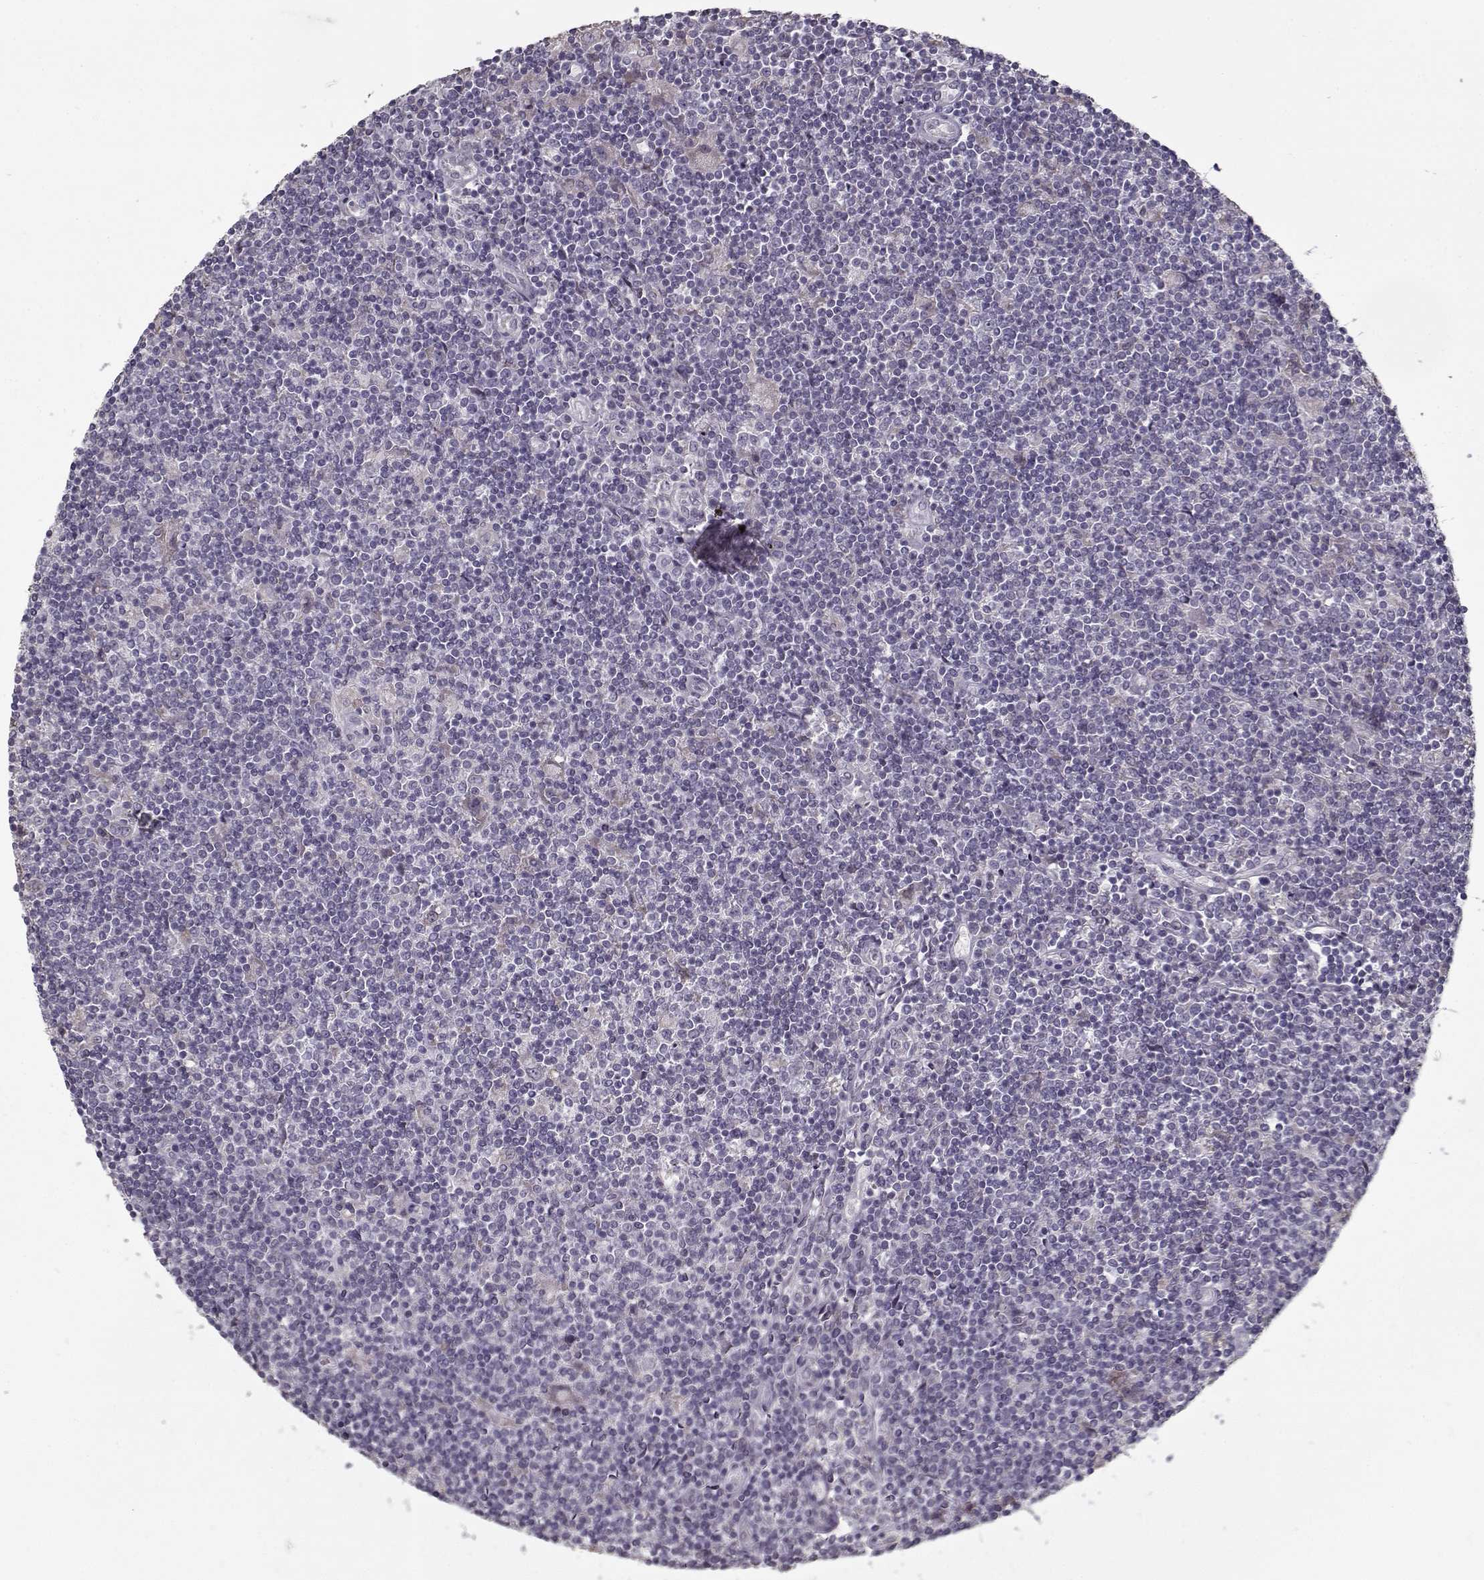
{"staining": {"intensity": "negative", "quantity": "none", "location": "none"}, "tissue": "lymphoma", "cell_type": "Tumor cells", "image_type": "cancer", "snomed": [{"axis": "morphology", "description": "Hodgkin's disease, NOS"}, {"axis": "topography", "description": "Lymph node"}], "caption": "The histopathology image demonstrates no significant staining in tumor cells of lymphoma.", "gene": "LAMA2", "patient": {"sex": "male", "age": 40}}